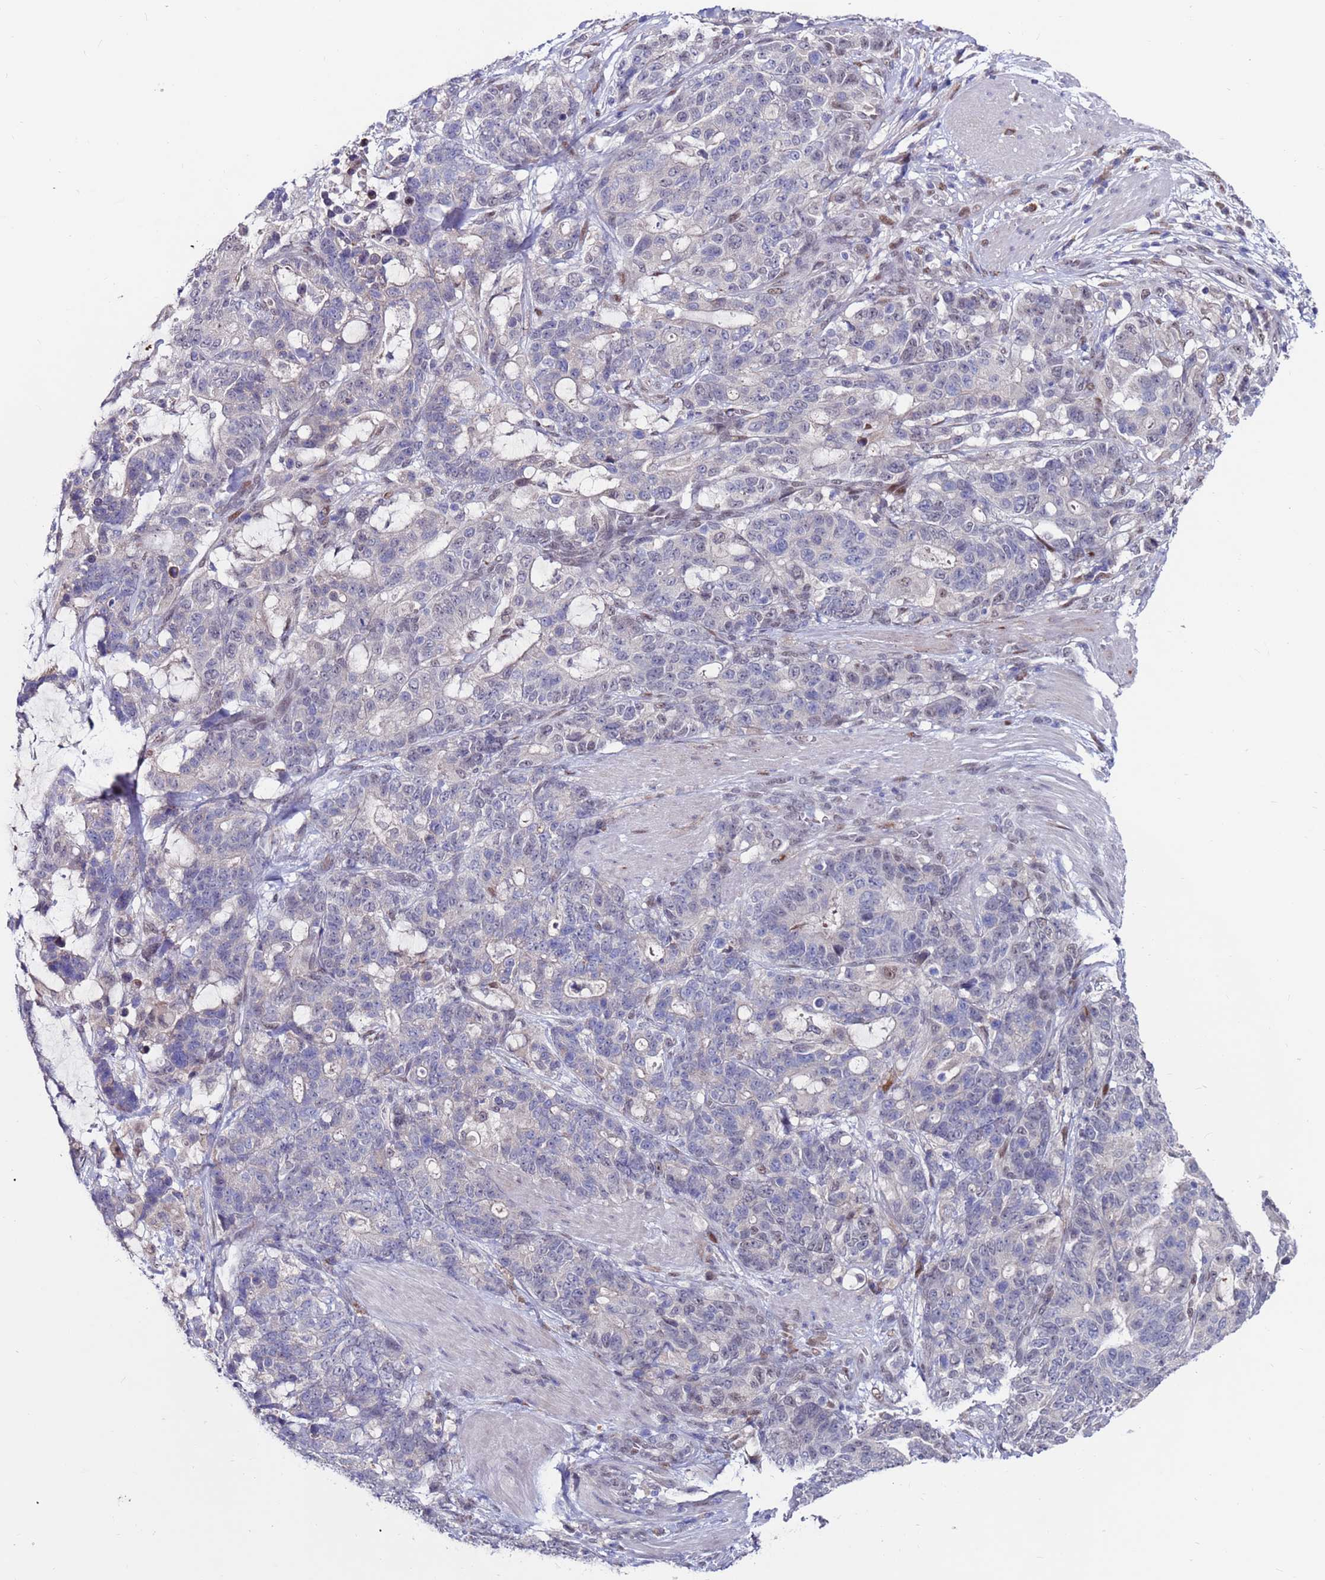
{"staining": {"intensity": "negative", "quantity": "none", "location": "none"}, "tissue": "stomach cancer", "cell_type": "Tumor cells", "image_type": "cancer", "snomed": [{"axis": "morphology", "description": "Normal tissue, NOS"}, {"axis": "morphology", "description": "Adenocarcinoma, NOS"}, {"axis": "topography", "description": "Stomach"}], "caption": "Photomicrograph shows no protein positivity in tumor cells of stomach adenocarcinoma tissue. Nuclei are stained in blue.", "gene": "FBXO27", "patient": {"sex": "female", "age": 64}}